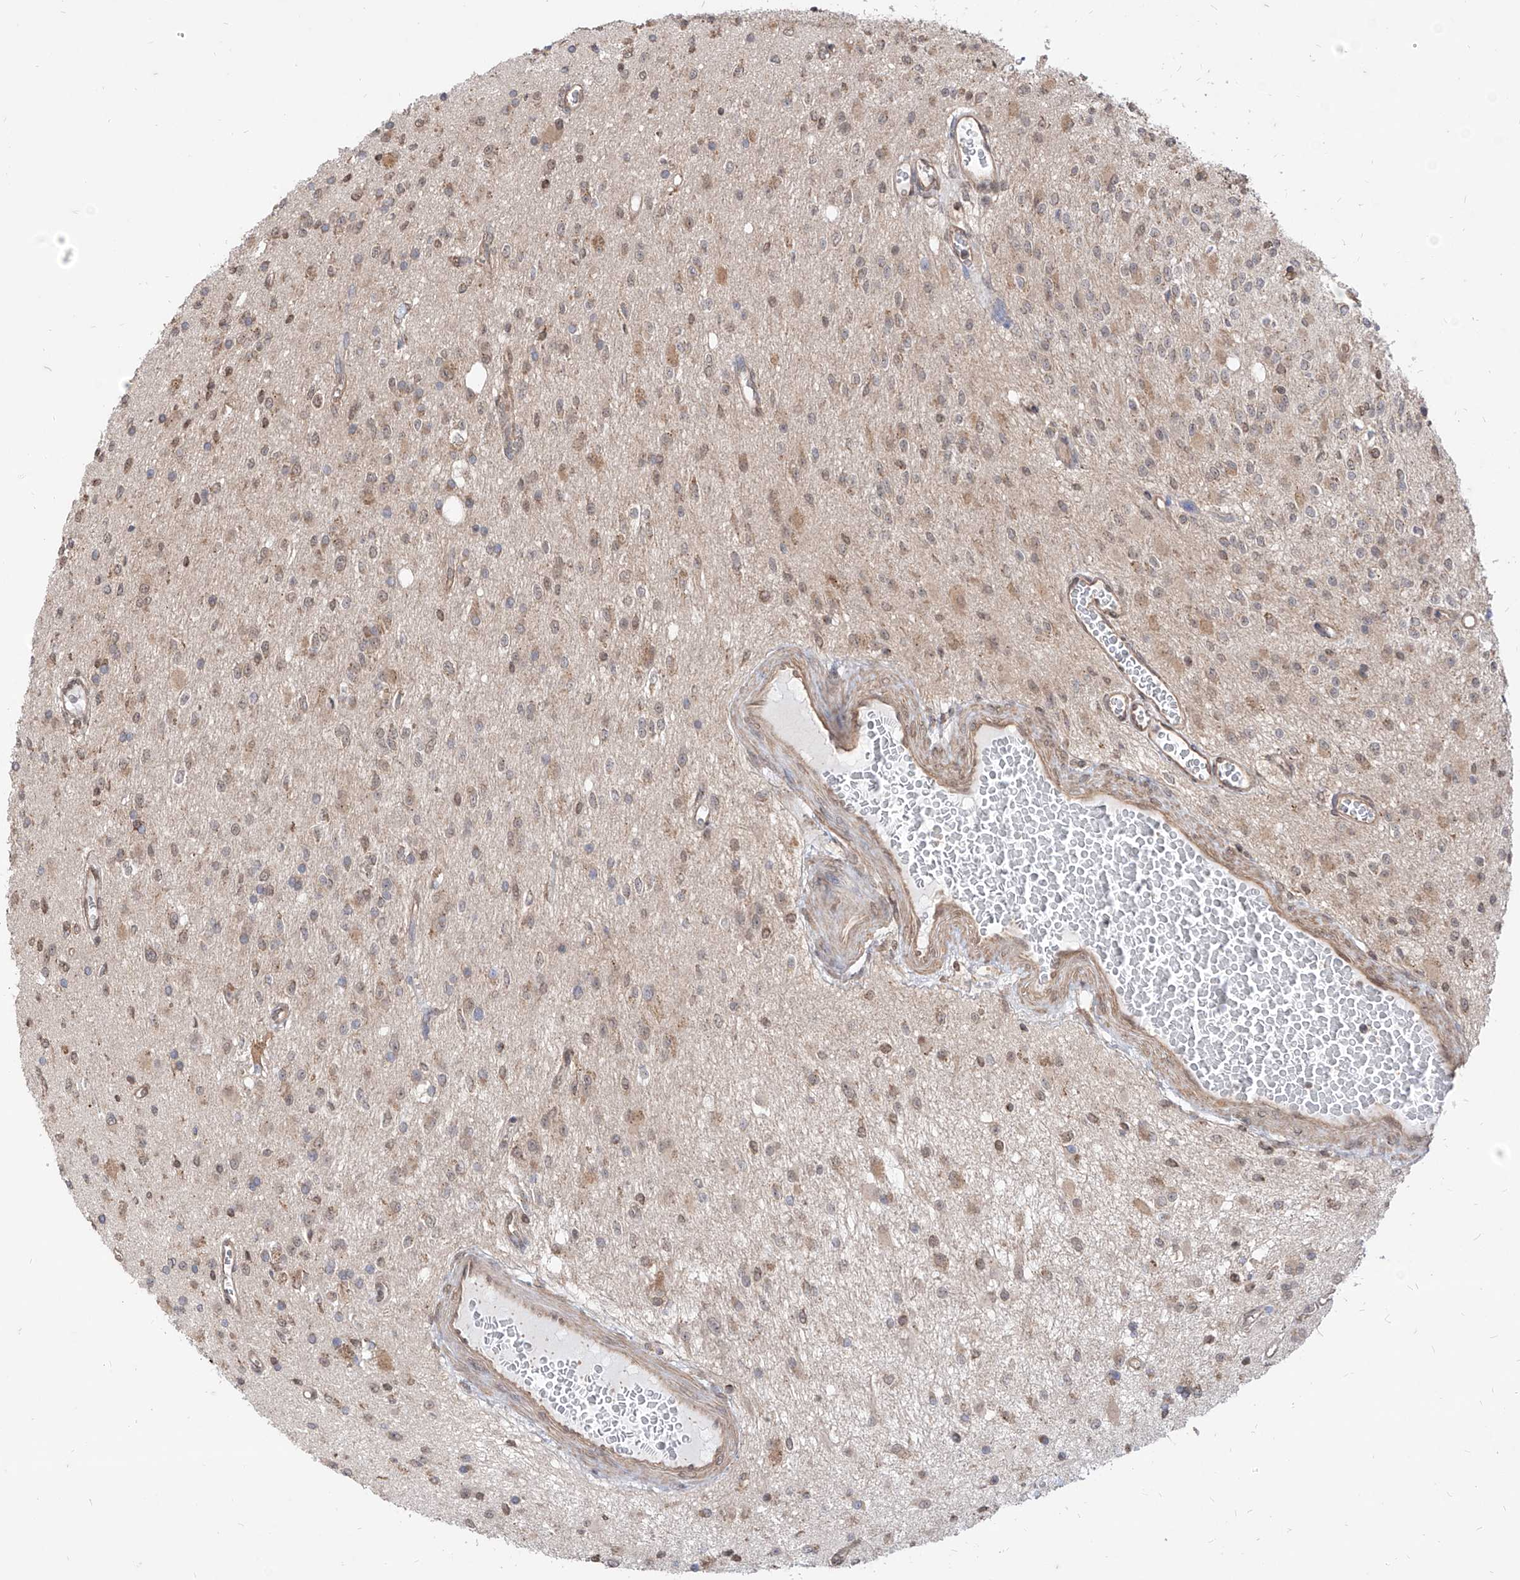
{"staining": {"intensity": "weak", "quantity": "25%-75%", "location": "nuclear"}, "tissue": "glioma", "cell_type": "Tumor cells", "image_type": "cancer", "snomed": [{"axis": "morphology", "description": "Glioma, malignant, High grade"}, {"axis": "topography", "description": "Brain"}], "caption": "Immunohistochemical staining of human glioma reveals low levels of weak nuclear staining in about 25%-75% of tumor cells.", "gene": "C8orf82", "patient": {"sex": "male", "age": 34}}